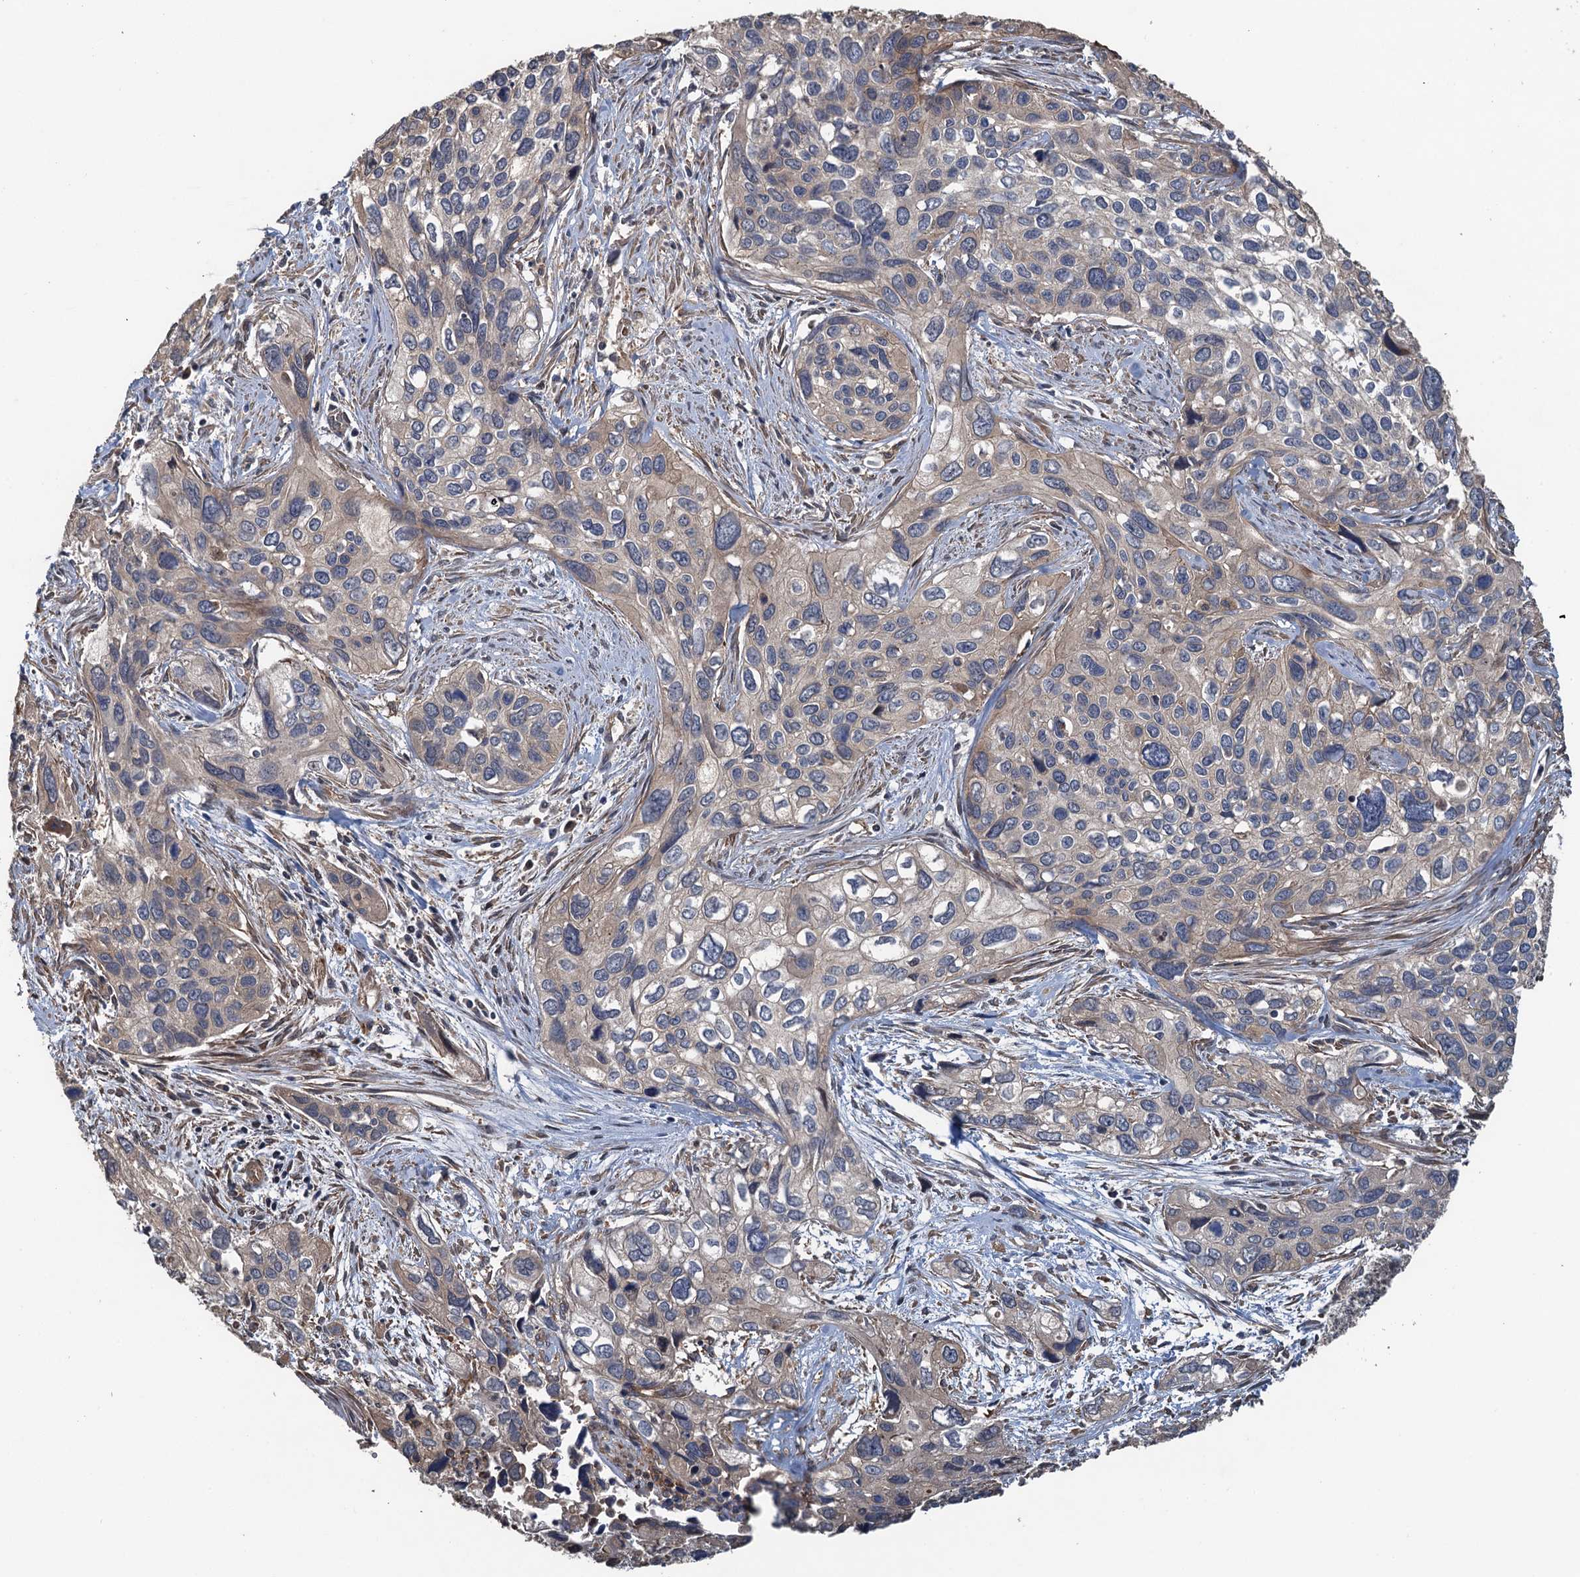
{"staining": {"intensity": "weak", "quantity": "<25%", "location": "cytoplasmic/membranous"}, "tissue": "cervical cancer", "cell_type": "Tumor cells", "image_type": "cancer", "snomed": [{"axis": "morphology", "description": "Squamous cell carcinoma, NOS"}, {"axis": "topography", "description": "Cervix"}], "caption": "Tumor cells show no significant staining in cervical cancer (squamous cell carcinoma).", "gene": "MEAK7", "patient": {"sex": "female", "age": 55}}